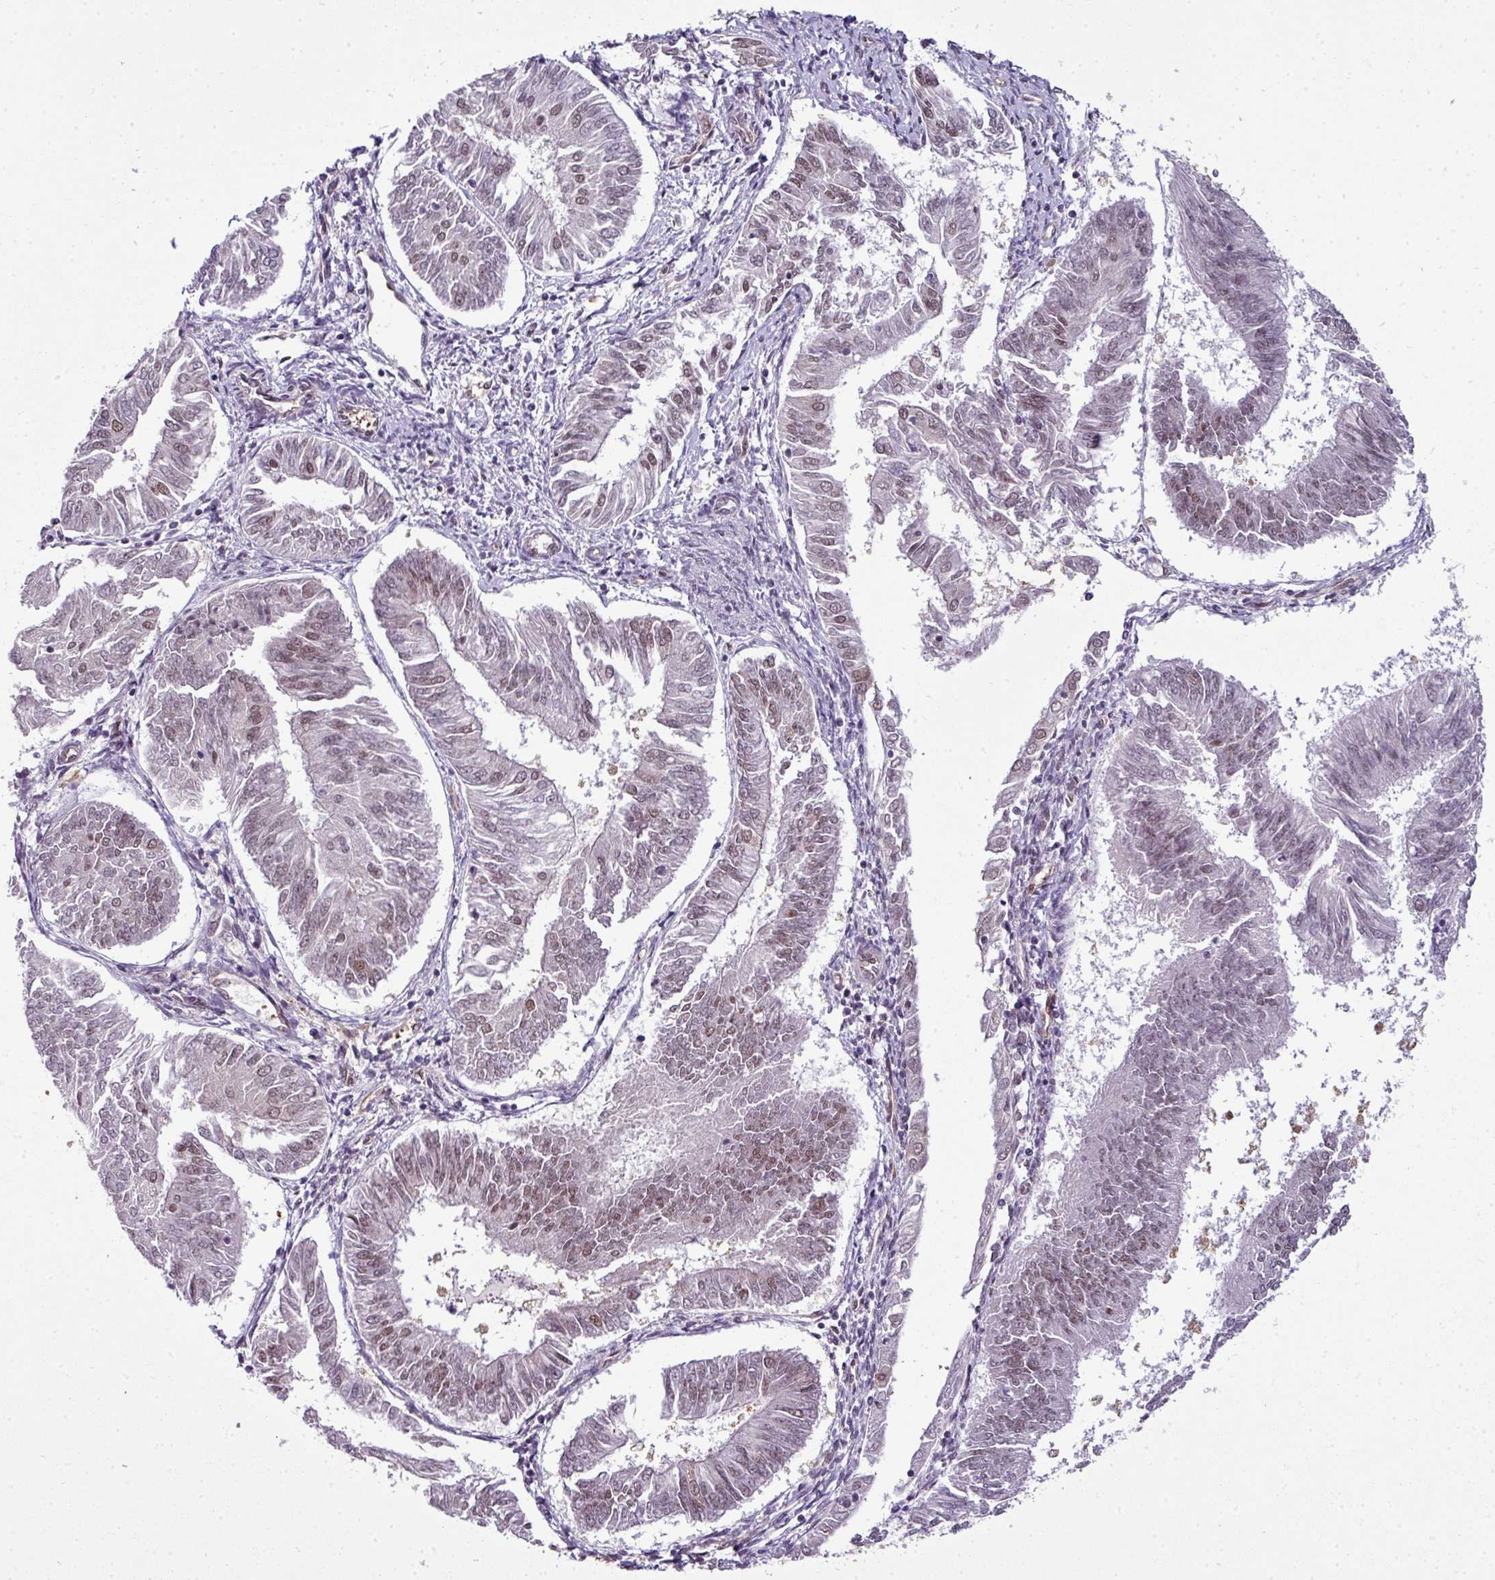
{"staining": {"intensity": "moderate", "quantity": "25%-75%", "location": "nuclear"}, "tissue": "endometrial cancer", "cell_type": "Tumor cells", "image_type": "cancer", "snomed": [{"axis": "morphology", "description": "Adenocarcinoma, NOS"}, {"axis": "topography", "description": "Endometrium"}], "caption": "Protein staining of adenocarcinoma (endometrial) tissue reveals moderate nuclear positivity in approximately 25%-75% of tumor cells.", "gene": "RBM4B", "patient": {"sex": "female", "age": 58}}